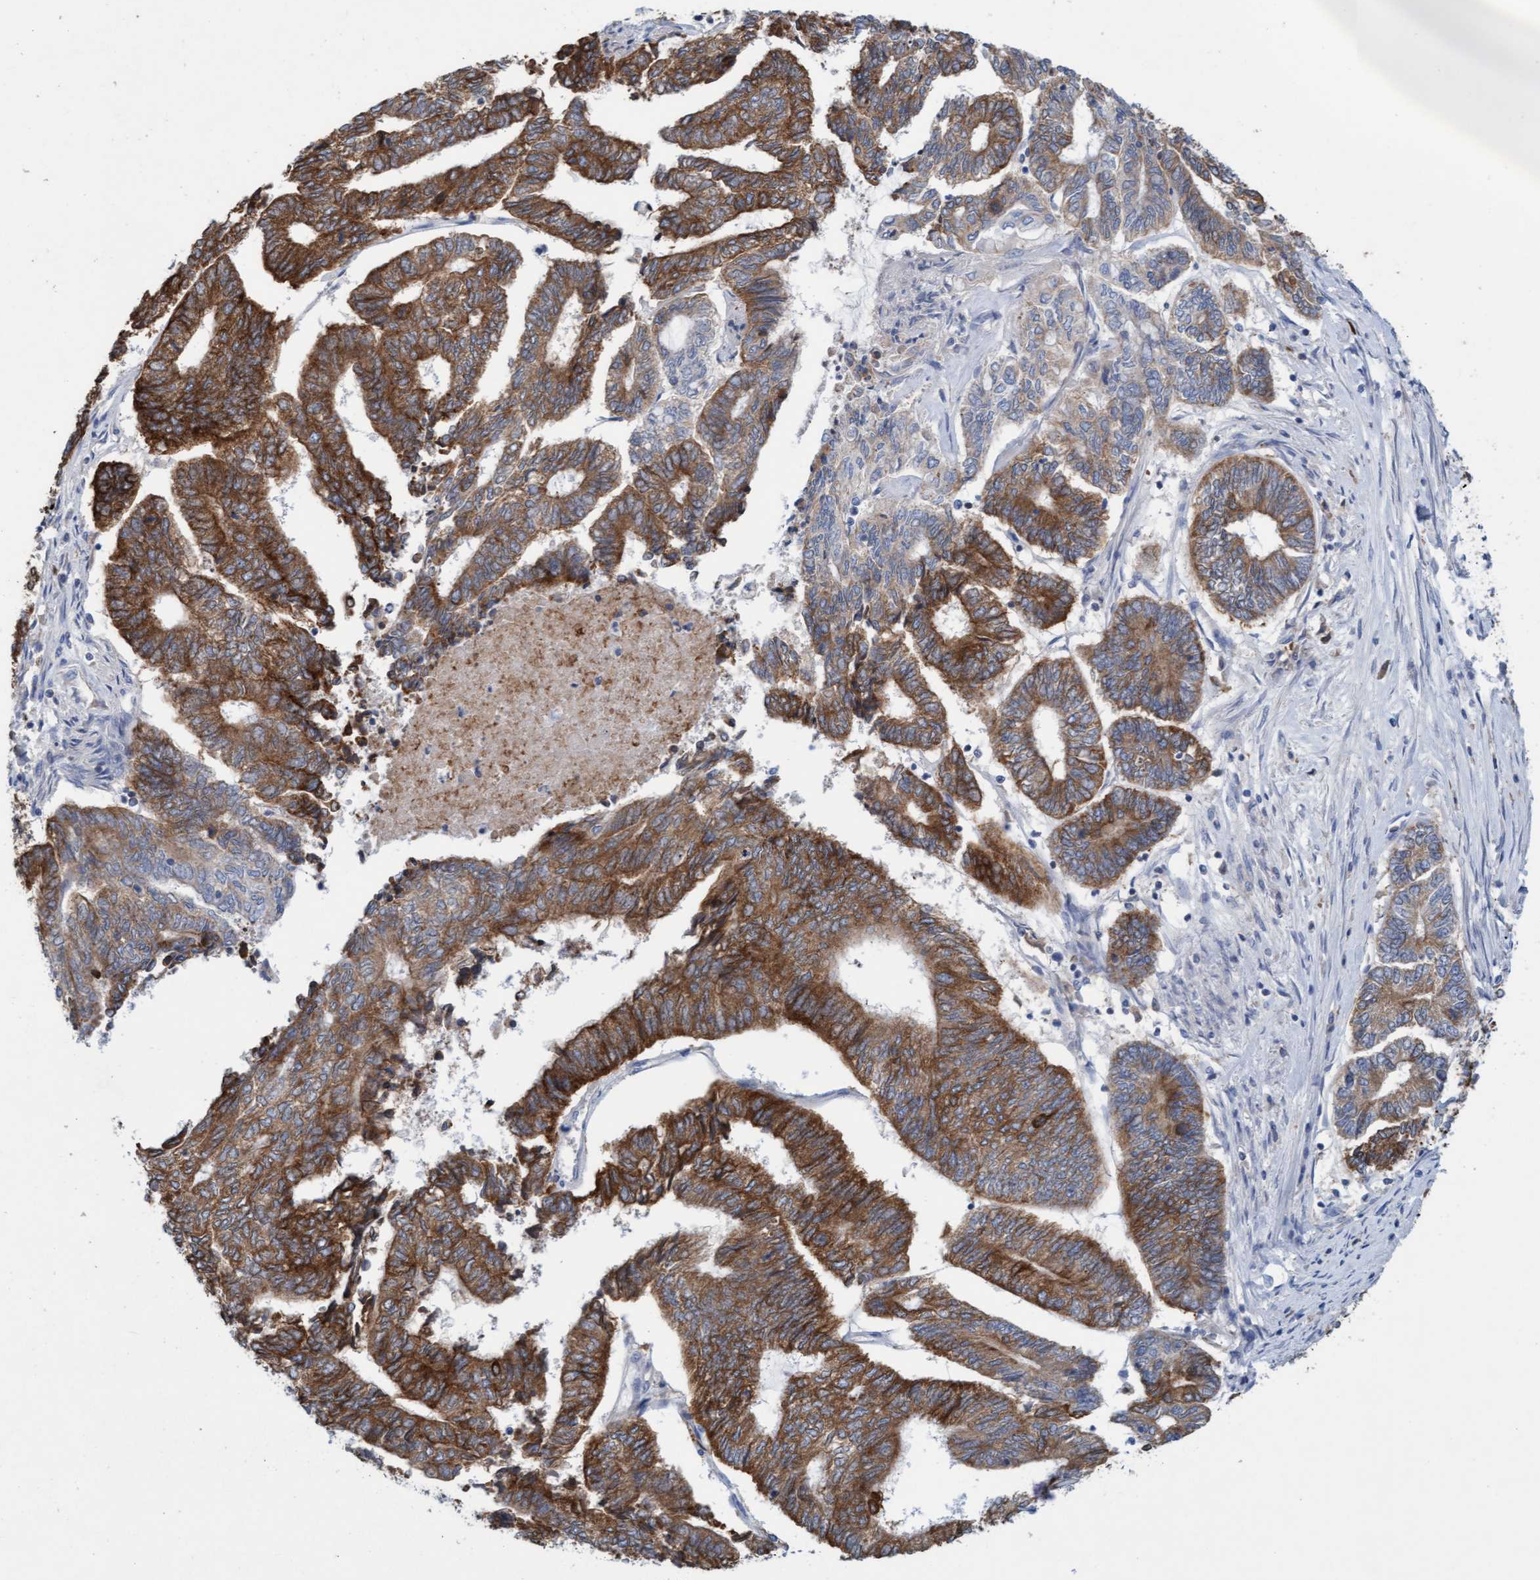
{"staining": {"intensity": "strong", "quantity": ">75%", "location": "cytoplasmic/membranous"}, "tissue": "endometrial cancer", "cell_type": "Tumor cells", "image_type": "cancer", "snomed": [{"axis": "morphology", "description": "Adenocarcinoma, NOS"}, {"axis": "topography", "description": "Uterus"}, {"axis": "topography", "description": "Endometrium"}], "caption": "About >75% of tumor cells in human endometrial cancer demonstrate strong cytoplasmic/membranous protein staining as visualized by brown immunohistochemical staining.", "gene": "SIGIRR", "patient": {"sex": "female", "age": 70}}